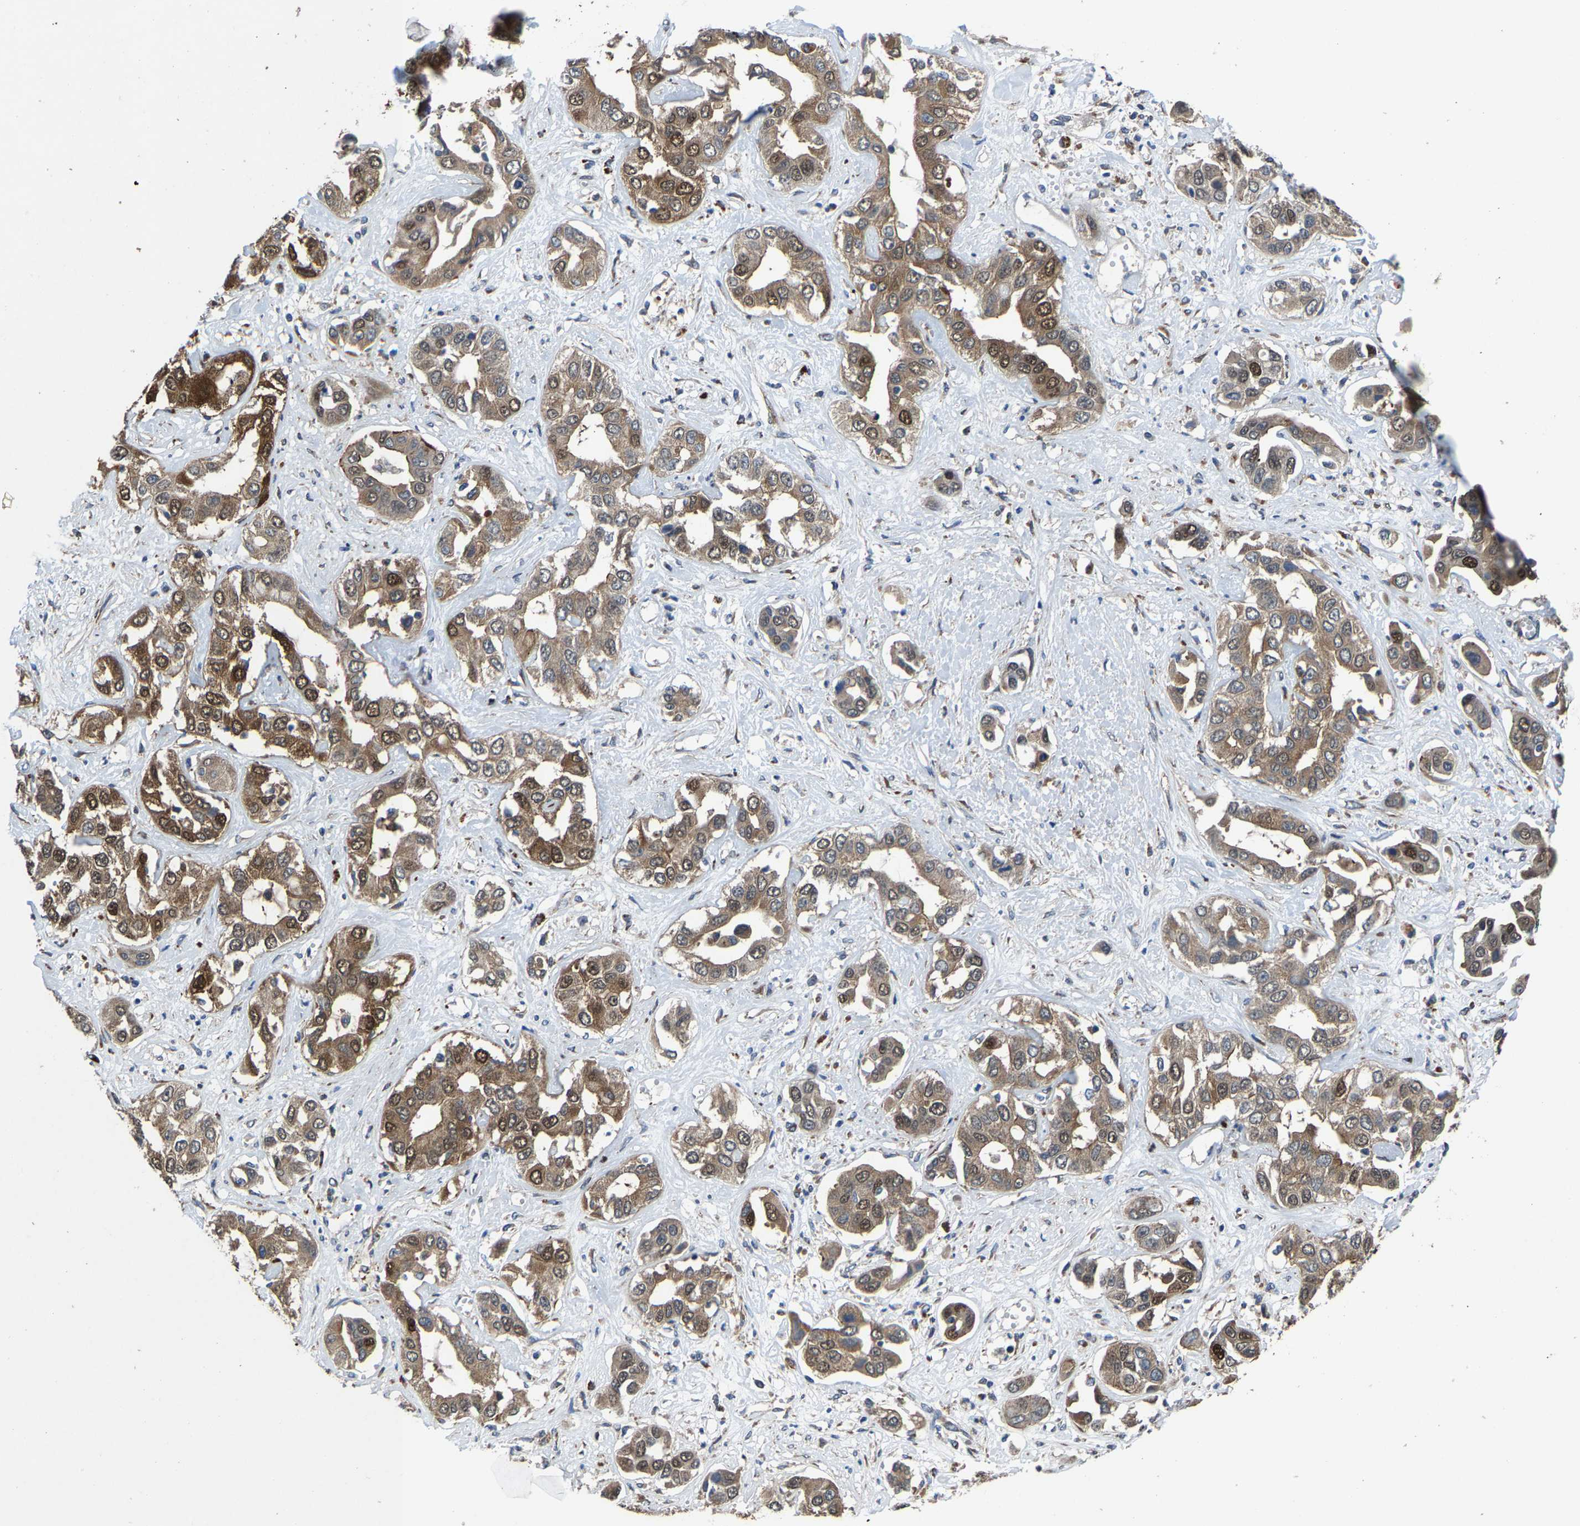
{"staining": {"intensity": "moderate", "quantity": ">75%", "location": "cytoplasmic/membranous,nuclear"}, "tissue": "liver cancer", "cell_type": "Tumor cells", "image_type": "cancer", "snomed": [{"axis": "morphology", "description": "Cholangiocarcinoma"}, {"axis": "topography", "description": "Liver"}], "caption": "A brown stain highlights moderate cytoplasmic/membranous and nuclear positivity of a protein in liver cancer tumor cells.", "gene": "PDP1", "patient": {"sex": "female", "age": 52}}